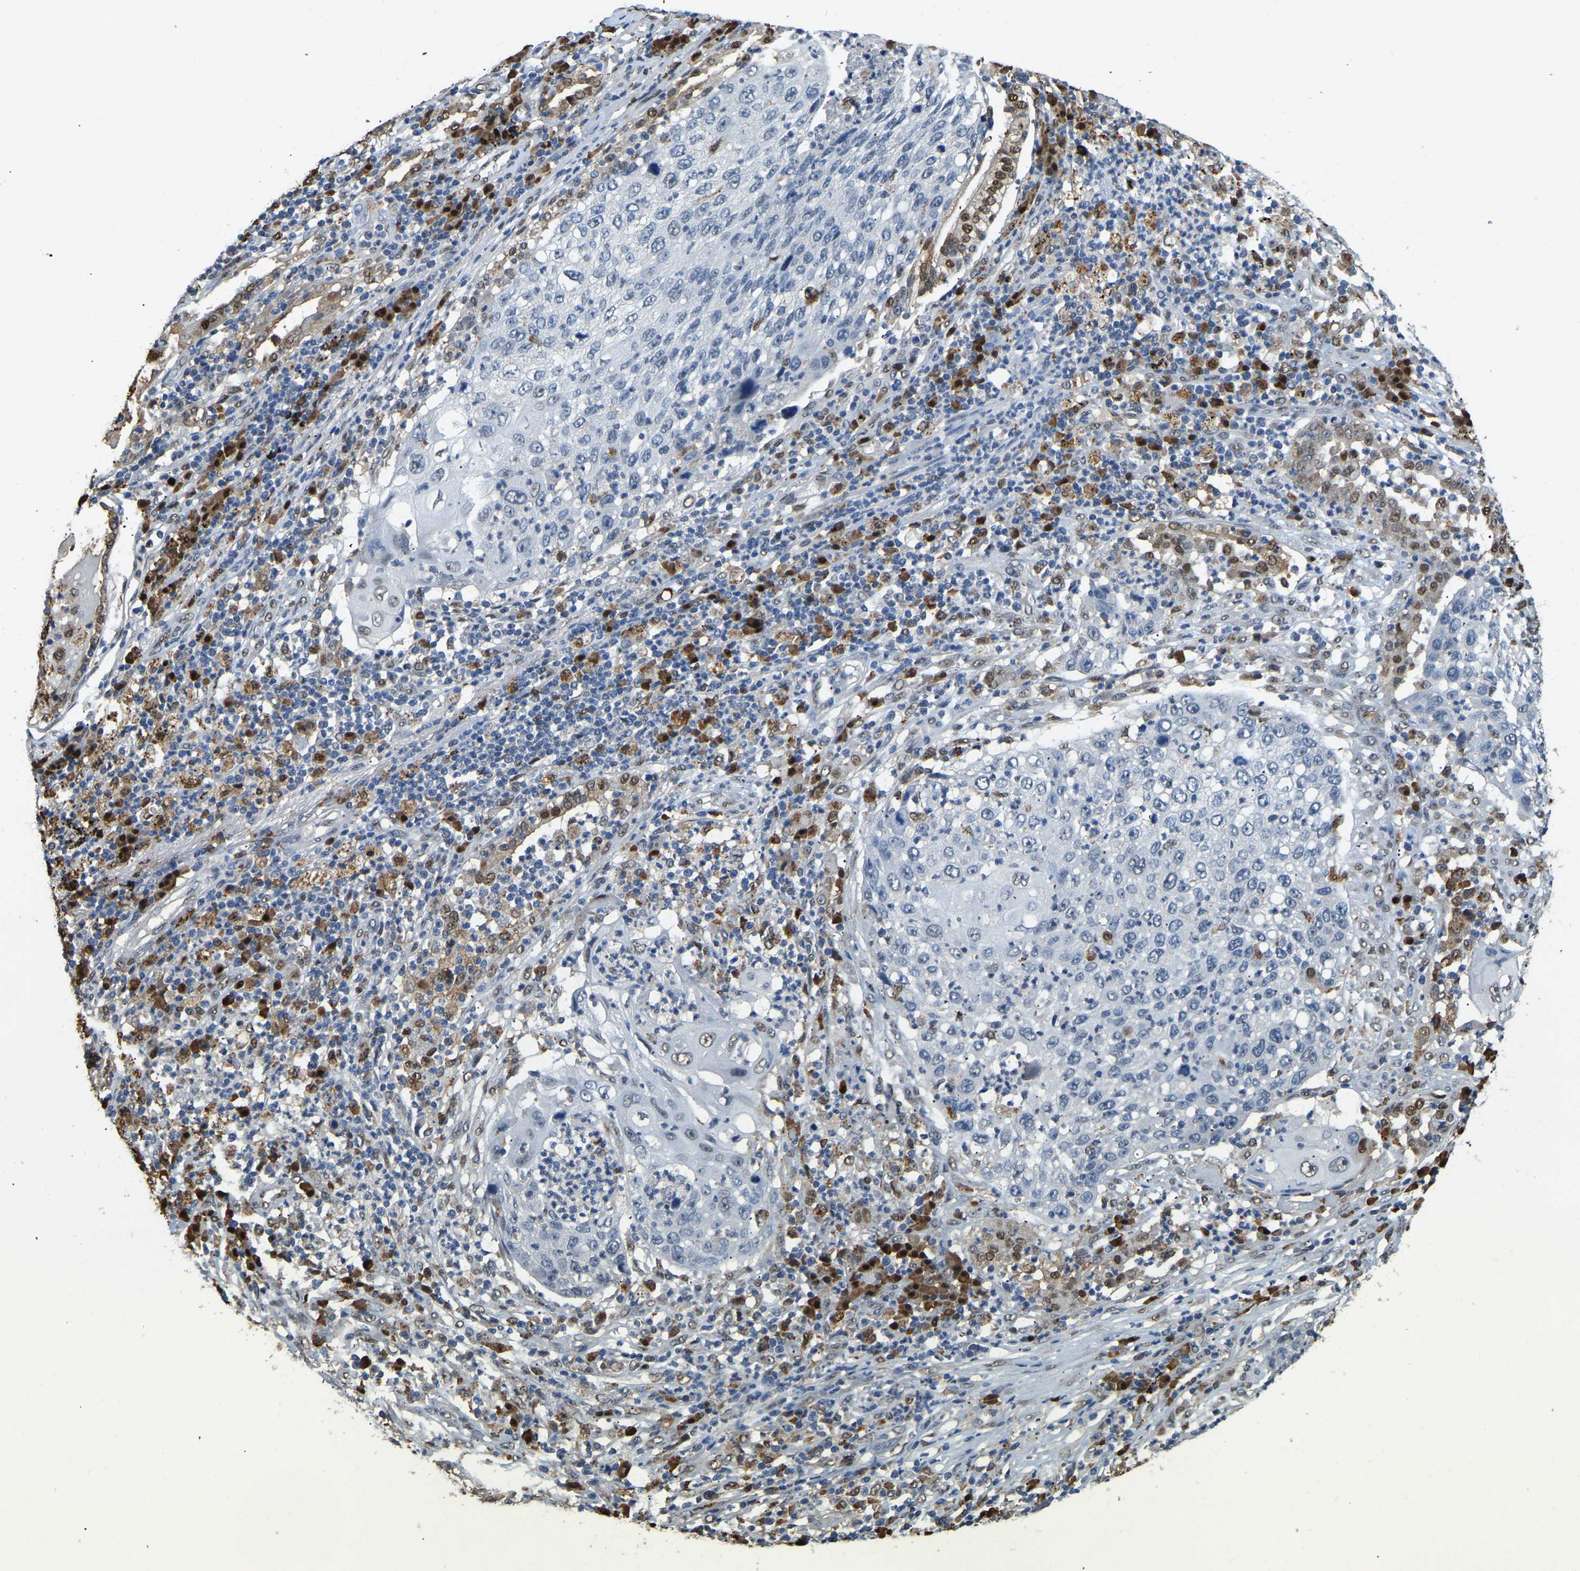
{"staining": {"intensity": "negative", "quantity": "none", "location": "none"}, "tissue": "lung cancer", "cell_type": "Tumor cells", "image_type": "cancer", "snomed": [{"axis": "morphology", "description": "Squamous cell carcinoma, NOS"}, {"axis": "topography", "description": "Lung"}], "caption": "Immunohistochemical staining of lung cancer exhibits no significant staining in tumor cells.", "gene": "NANS", "patient": {"sex": "female", "age": 63}}